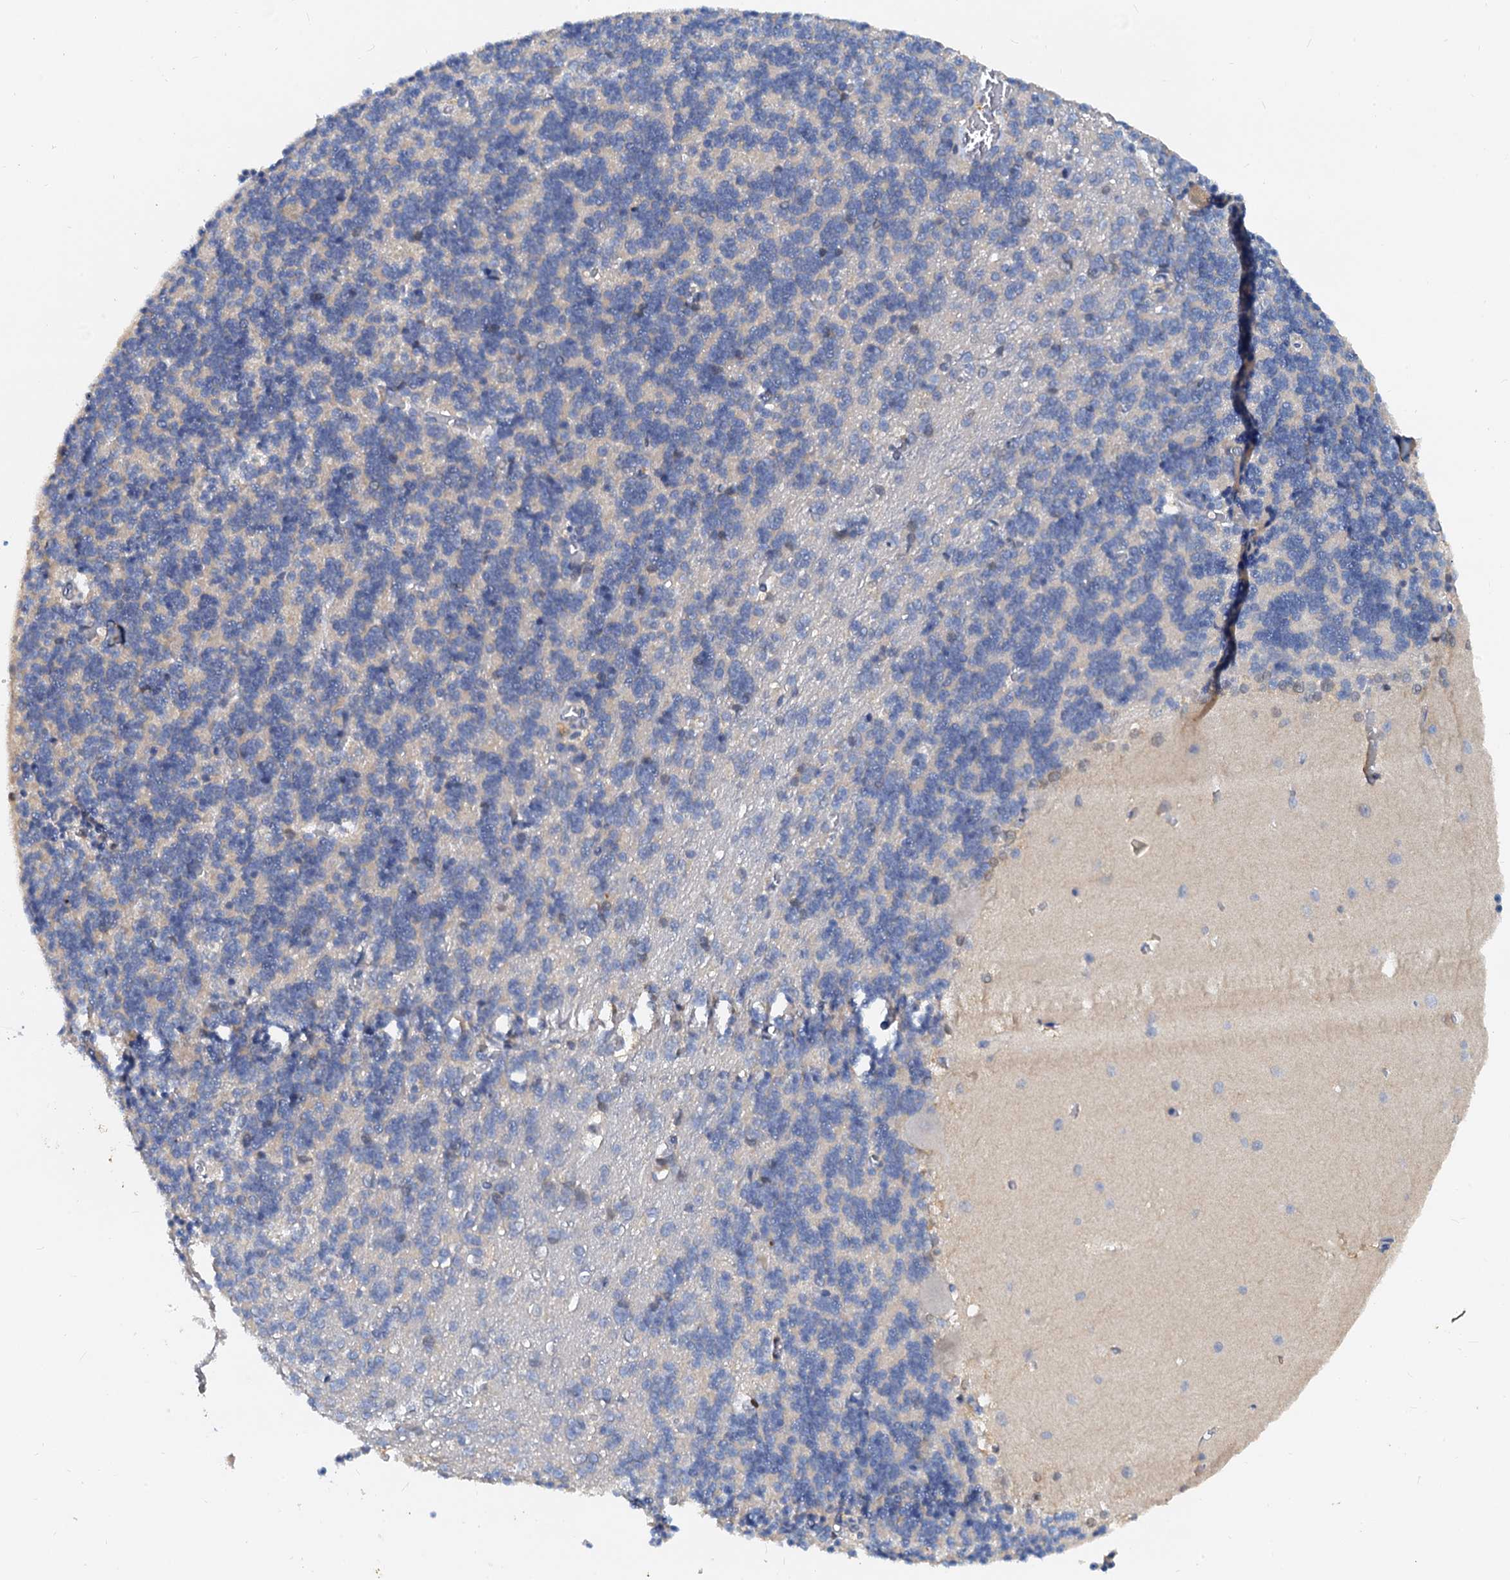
{"staining": {"intensity": "weak", "quantity": "25%-75%", "location": "cytoplasmic/membranous"}, "tissue": "cerebellum", "cell_type": "Cells in granular layer", "image_type": "normal", "snomed": [{"axis": "morphology", "description": "Normal tissue, NOS"}, {"axis": "topography", "description": "Cerebellum"}], "caption": "Immunohistochemistry (IHC) (DAB (3,3'-diaminobenzidine)) staining of unremarkable human cerebellum reveals weak cytoplasmic/membranous protein staining in approximately 25%-75% of cells in granular layer. (DAB (3,3'-diaminobenzidine) = brown stain, brightfield microscopy at high magnification).", "gene": "PTGES3", "patient": {"sex": "male", "age": 37}}